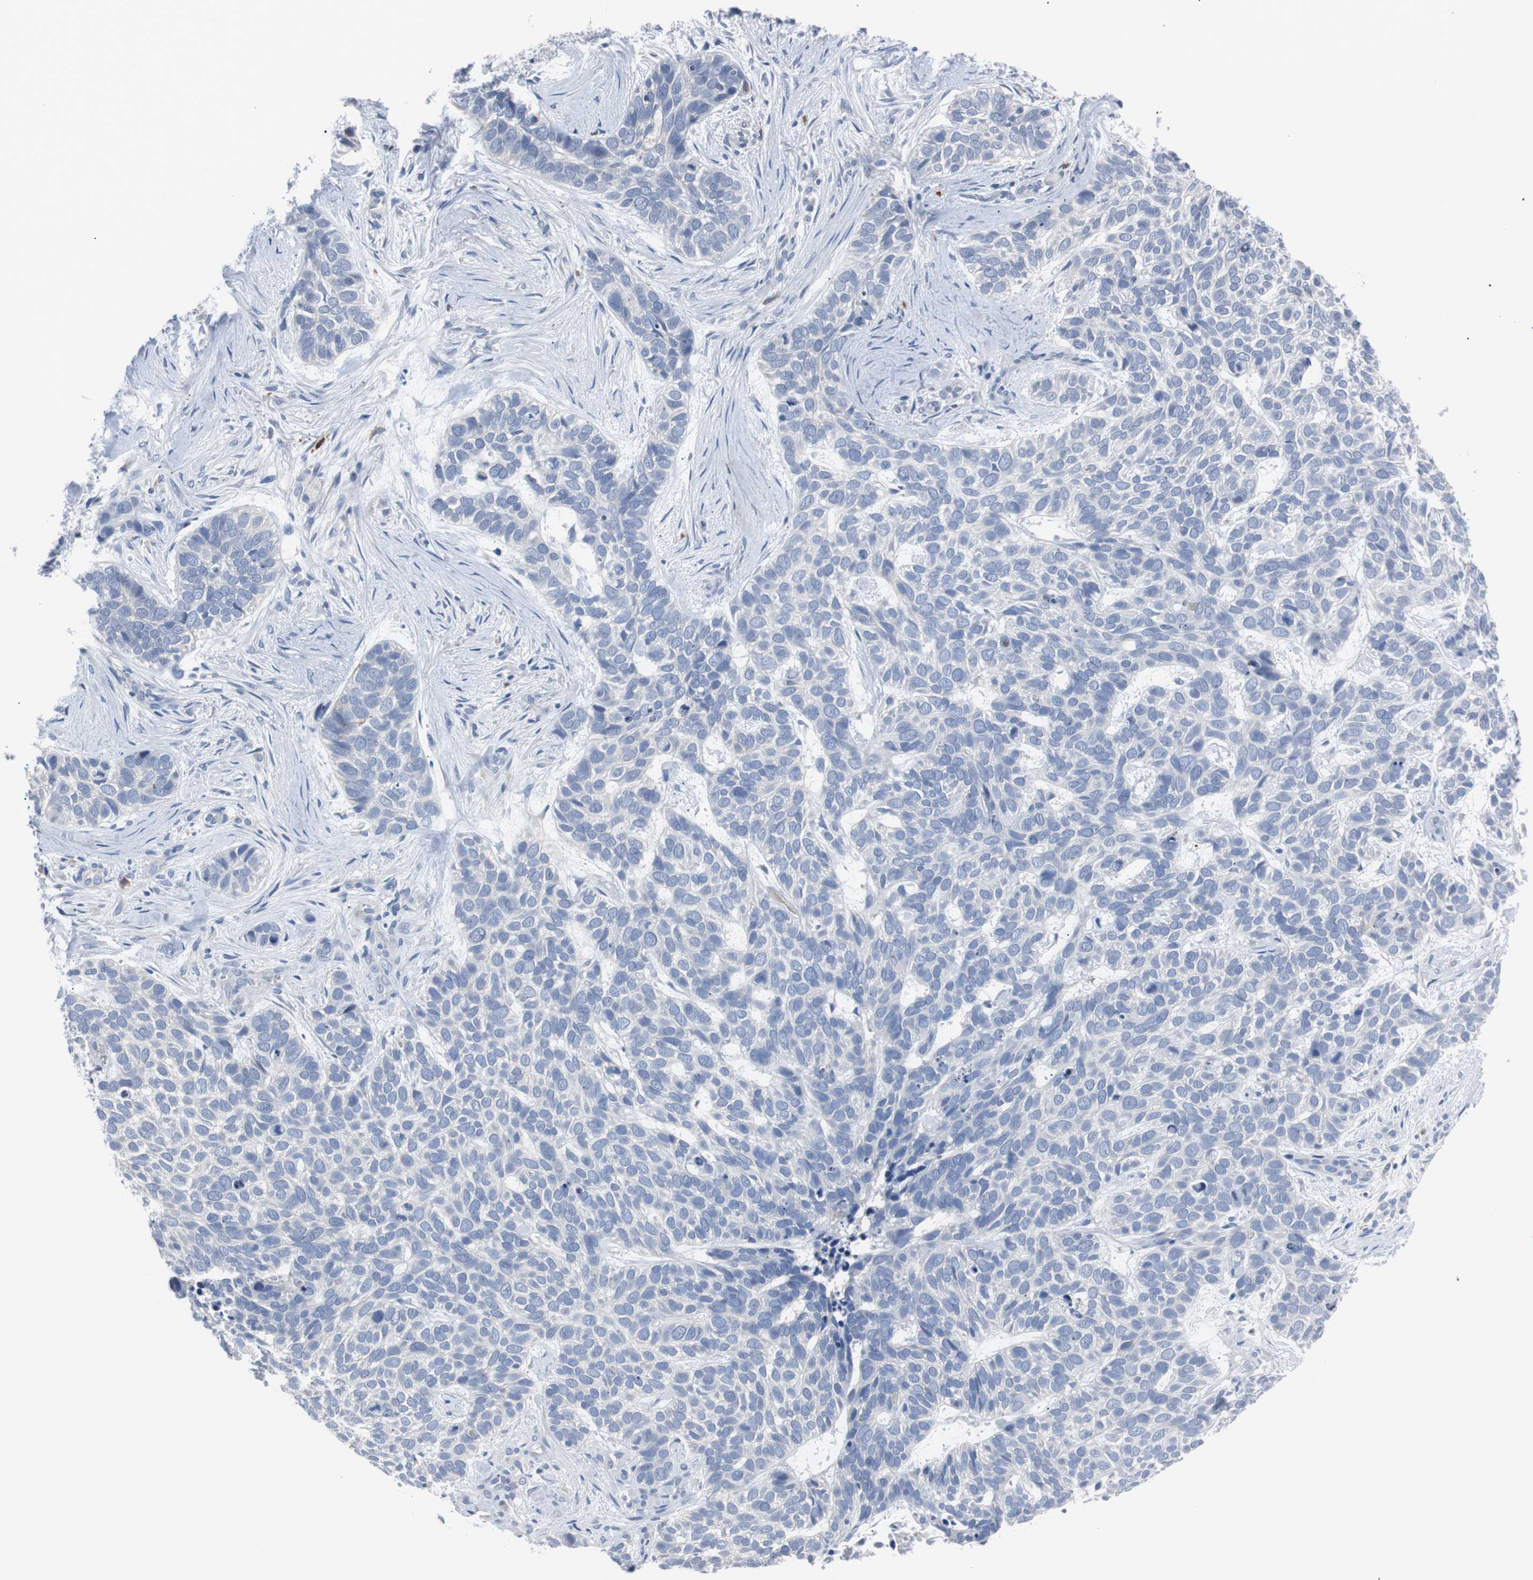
{"staining": {"intensity": "negative", "quantity": "none", "location": "none"}, "tissue": "skin cancer", "cell_type": "Tumor cells", "image_type": "cancer", "snomed": [{"axis": "morphology", "description": "Basal cell carcinoma"}, {"axis": "topography", "description": "Skin"}], "caption": "The IHC image has no significant expression in tumor cells of skin cancer (basal cell carcinoma) tissue.", "gene": "RASA1", "patient": {"sex": "male", "age": 87}}